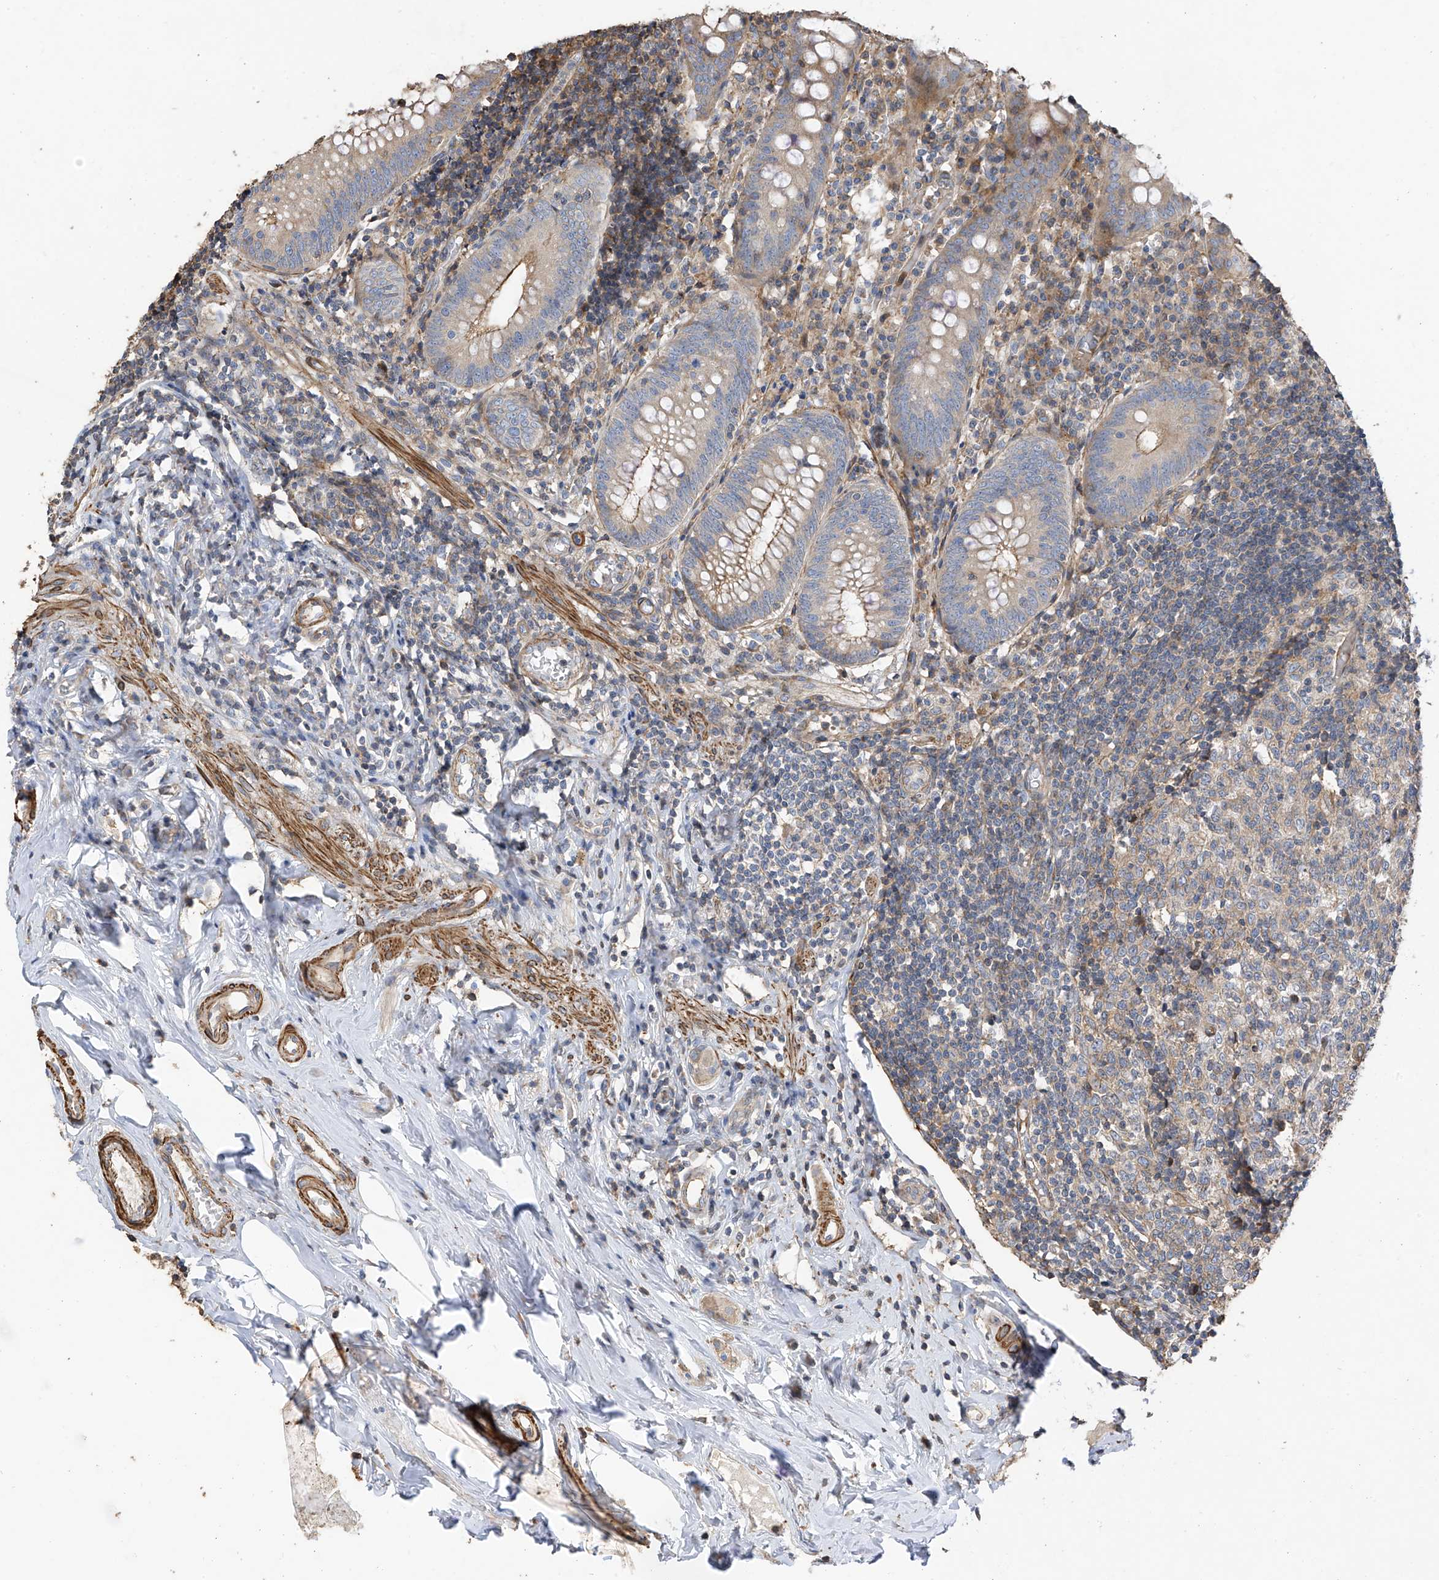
{"staining": {"intensity": "moderate", "quantity": "25%-75%", "location": "cytoplasmic/membranous"}, "tissue": "appendix", "cell_type": "Glandular cells", "image_type": "normal", "snomed": [{"axis": "morphology", "description": "Normal tissue, NOS"}, {"axis": "topography", "description": "Appendix"}], "caption": "Immunohistochemical staining of normal appendix reveals medium levels of moderate cytoplasmic/membranous positivity in approximately 25%-75% of glandular cells. (Stains: DAB in brown, nuclei in blue, Microscopy: brightfield microscopy at high magnification).", "gene": "SLC43A3", "patient": {"sex": "female", "age": 54}}